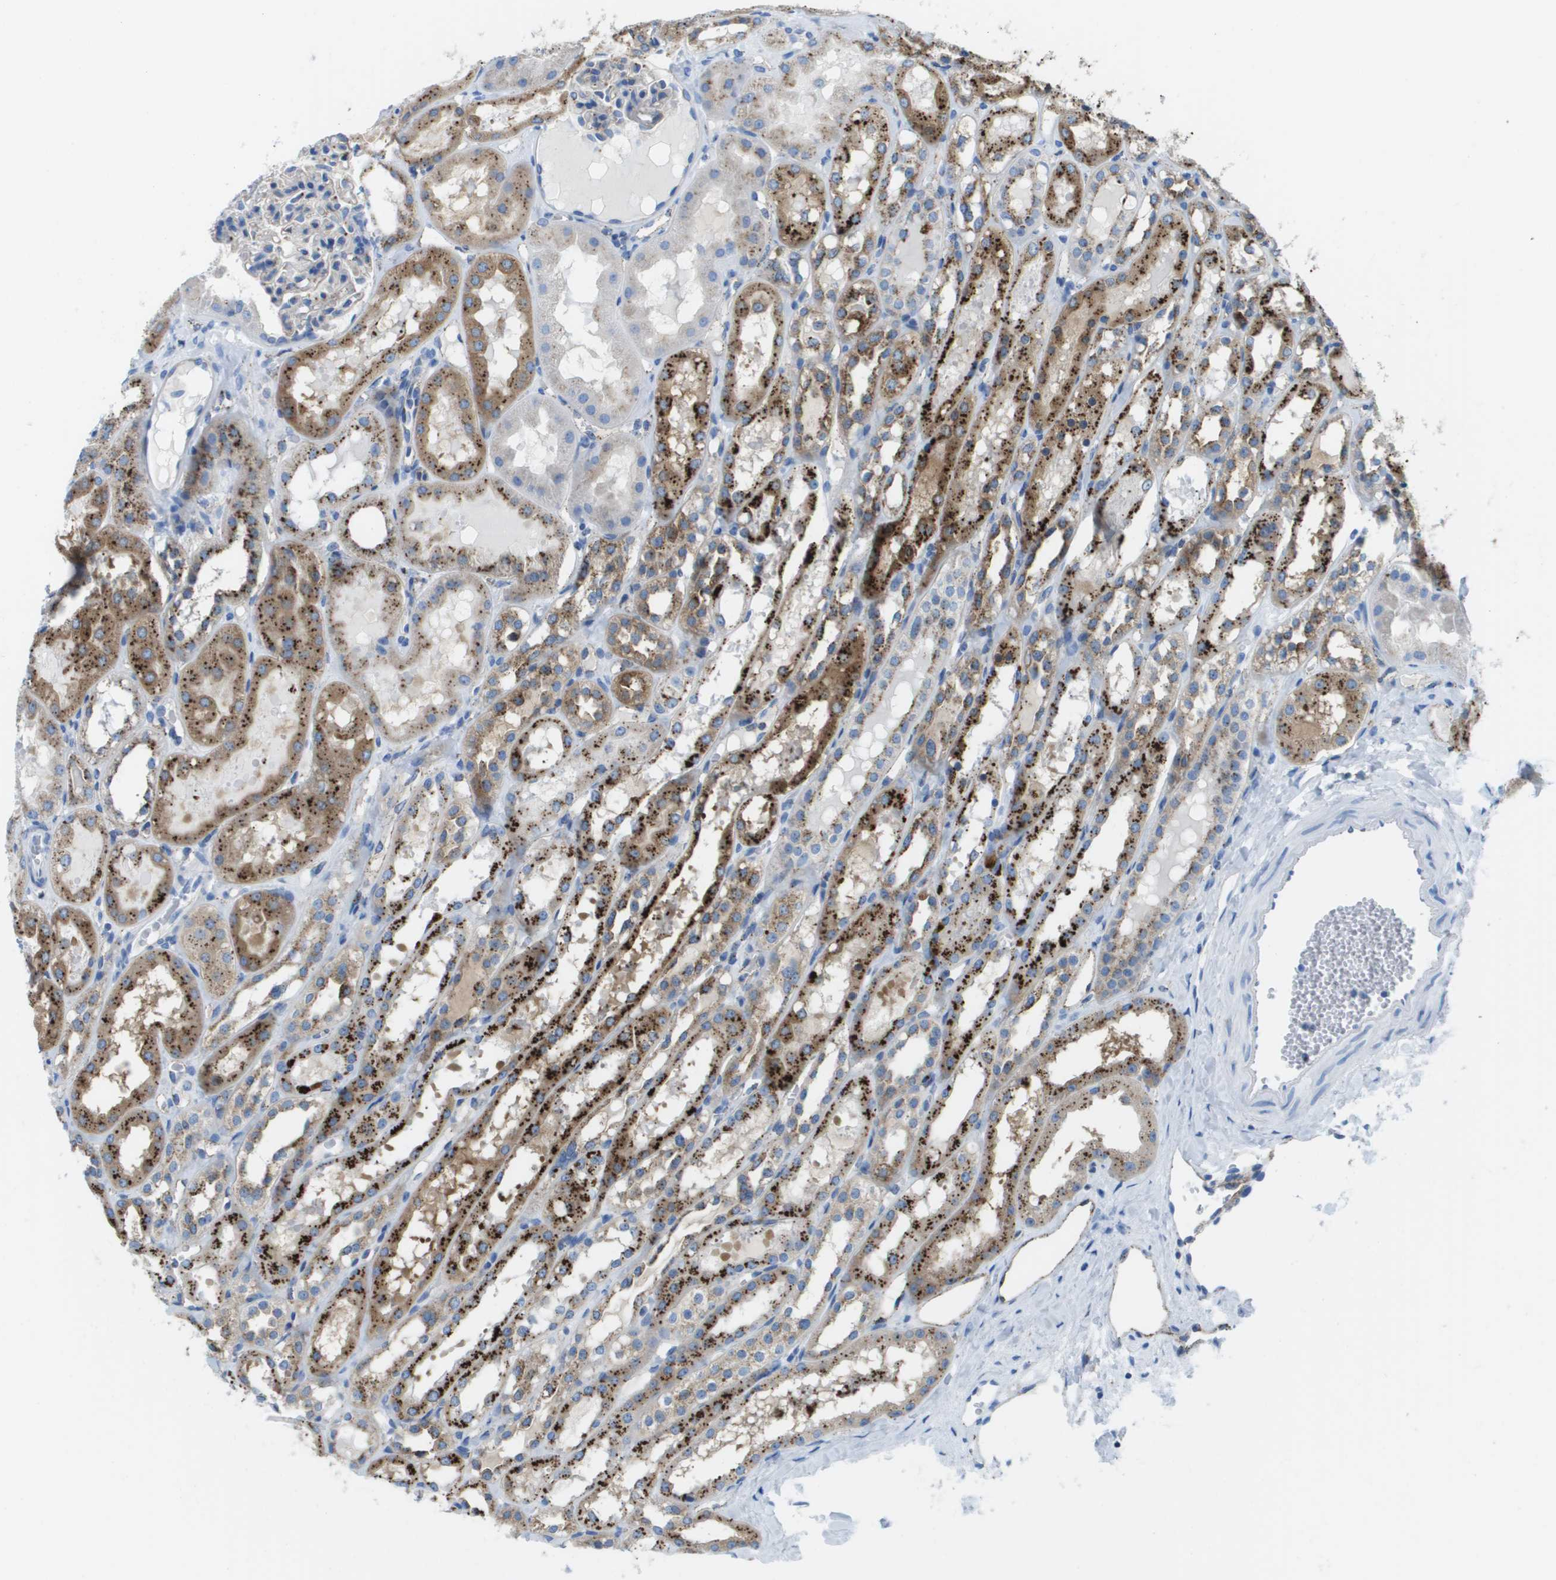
{"staining": {"intensity": "weak", "quantity": "<25%", "location": "cytoplasmic/membranous"}, "tissue": "kidney", "cell_type": "Cells in glomeruli", "image_type": "normal", "snomed": [{"axis": "morphology", "description": "Normal tissue, NOS"}, {"axis": "topography", "description": "Kidney"}, {"axis": "topography", "description": "Urinary bladder"}], "caption": "This is a photomicrograph of immunohistochemistry staining of normal kidney, which shows no positivity in cells in glomeruli. Brightfield microscopy of IHC stained with DAB (3,3'-diaminobenzidine) (brown) and hematoxylin (blue), captured at high magnification.", "gene": "PRCP", "patient": {"sex": "male", "age": 16}}